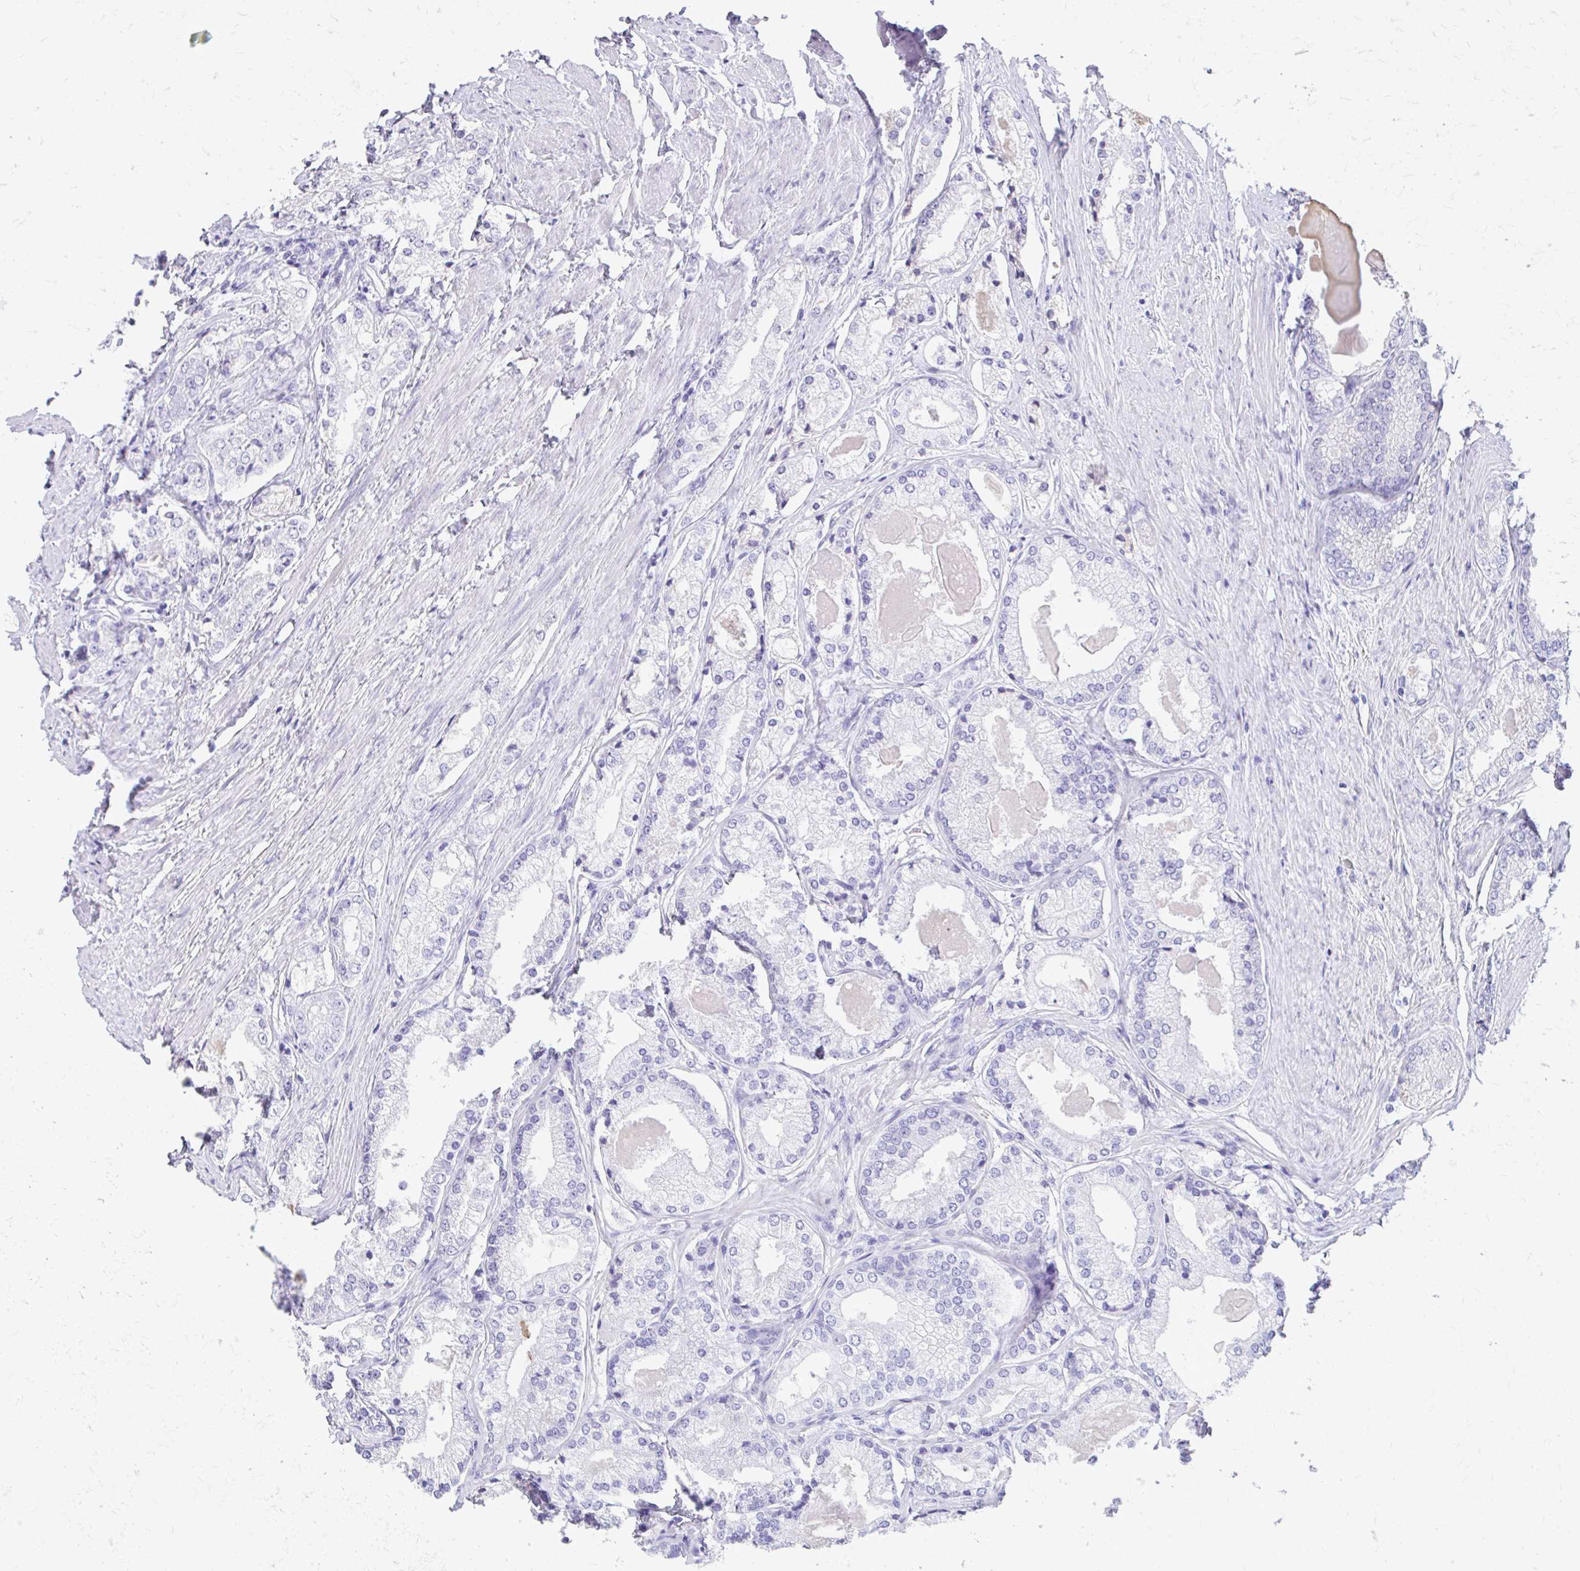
{"staining": {"intensity": "negative", "quantity": "none", "location": "none"}, "tissue": "prostate cancer", "cell_type": "Tumor cells", "image_type": "cancer", "snomed": [{"axis": "morphology", "description": "Adenocarcinoma, NOS"}, {"axis": "morphology", "description": "Adenocarcinoma, Low grade"}, {"axis": "topography", "description": "Prostate"}], "caption": "An image of human prostate cancer is negative for staining in tumor cells. (DAB immunohistochemistry (IHC) visualized using brightfield microscopy, high magnification).", "gene": "CFH", "patient": {"sex": "male", "age": 68}}